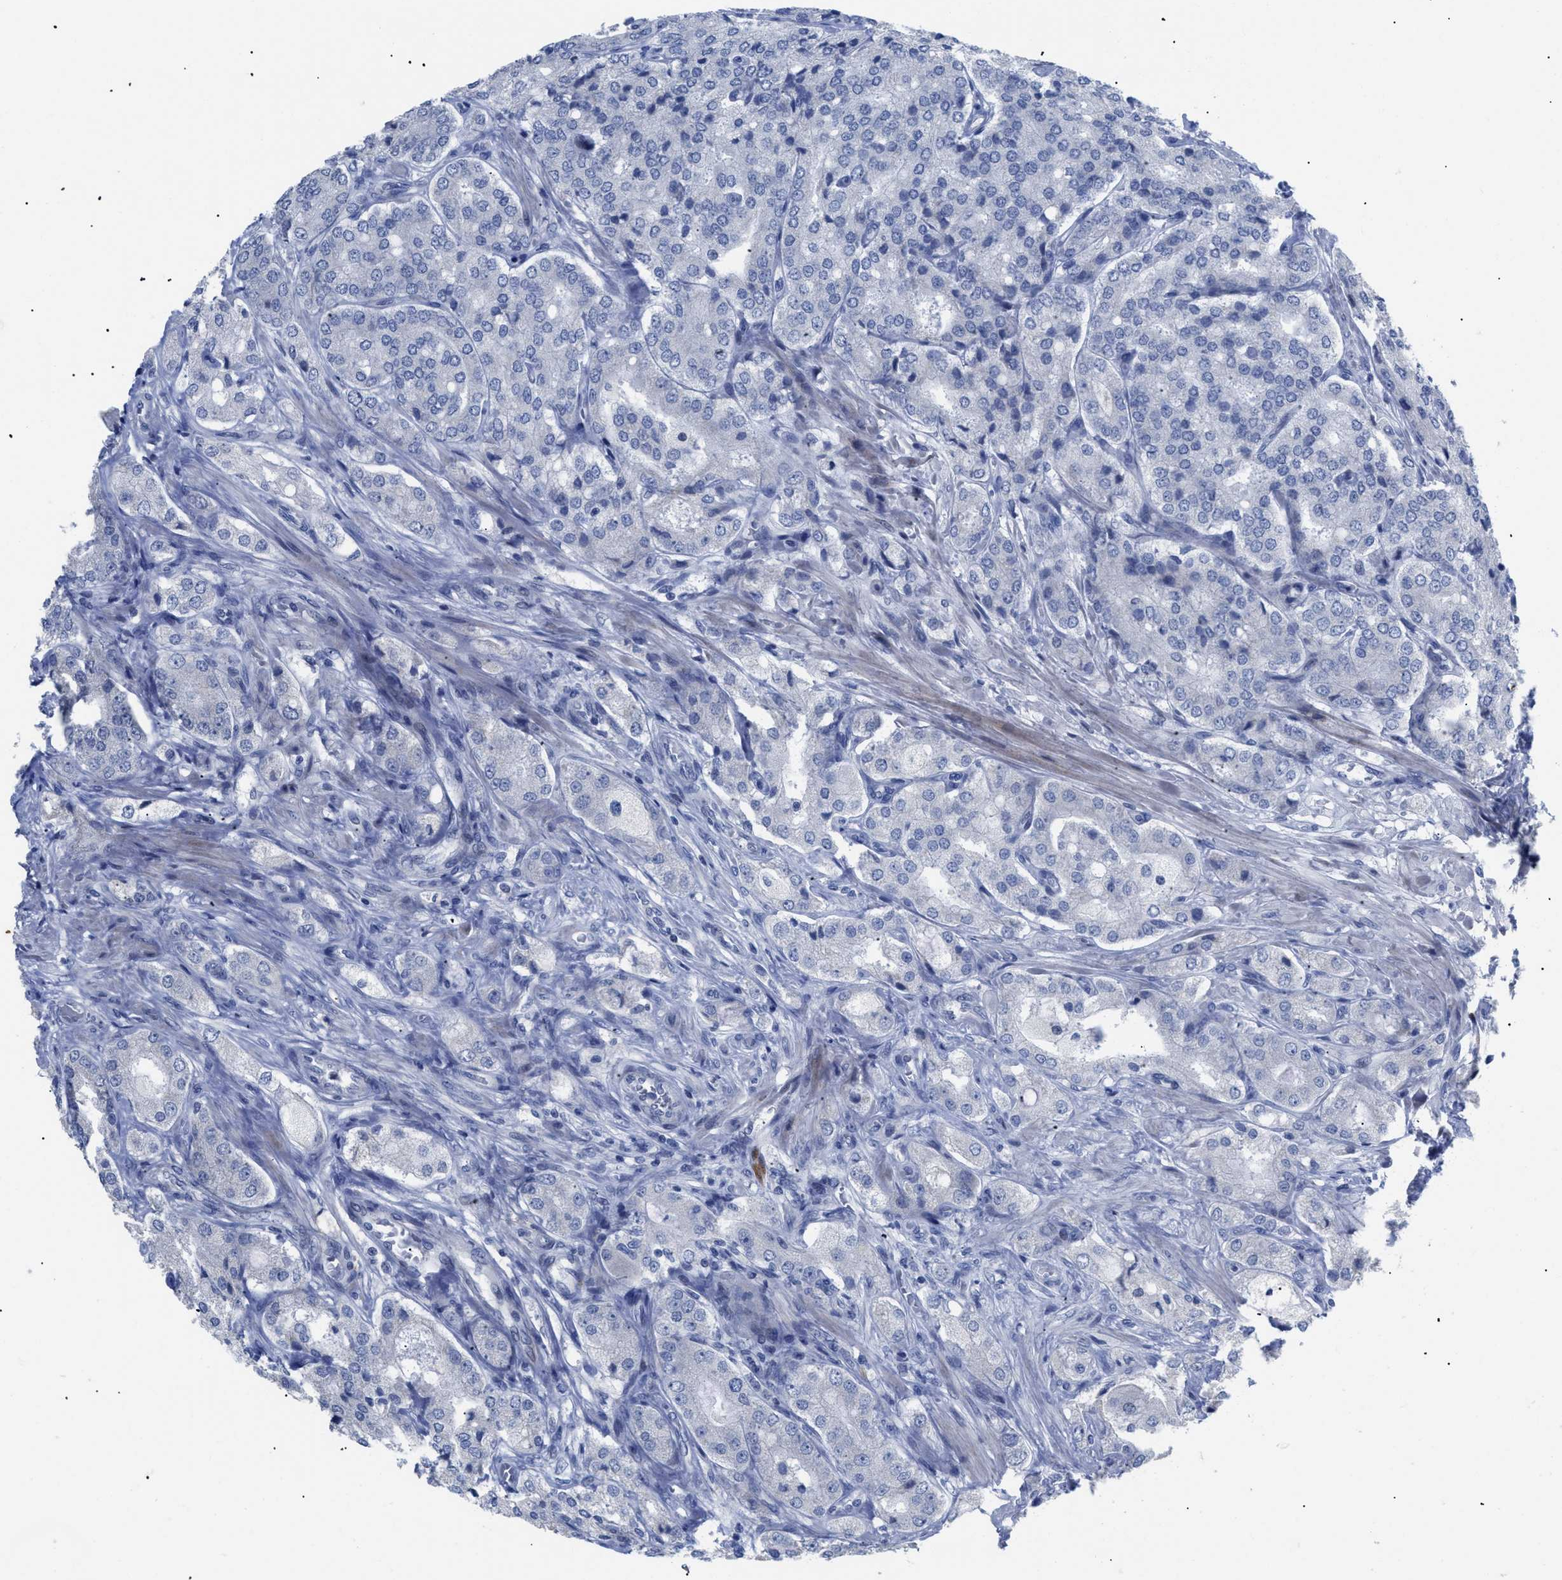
{"staining": {"intensity": "negative", "quantity": "none", "location": "none"}, "tissue": "prostate cancer", "cell_type": "Tumor cells", "image_type": "cancer", "snomed": [{"axis": "morphology", "description": "Adenocarcinoma, High grade"}, {"axis": "topography", "description": "Prostate"}], "caption": "A high-resolution photomicrograph shows IHC staining of adenocarcinoma (high-grade) (prostate), which reveals no significant staining in tumor cells. (DAB immunohistochemistry, high magnification).", "gene": "CAV3", "patient": {"sex": "male", "age": 65}}